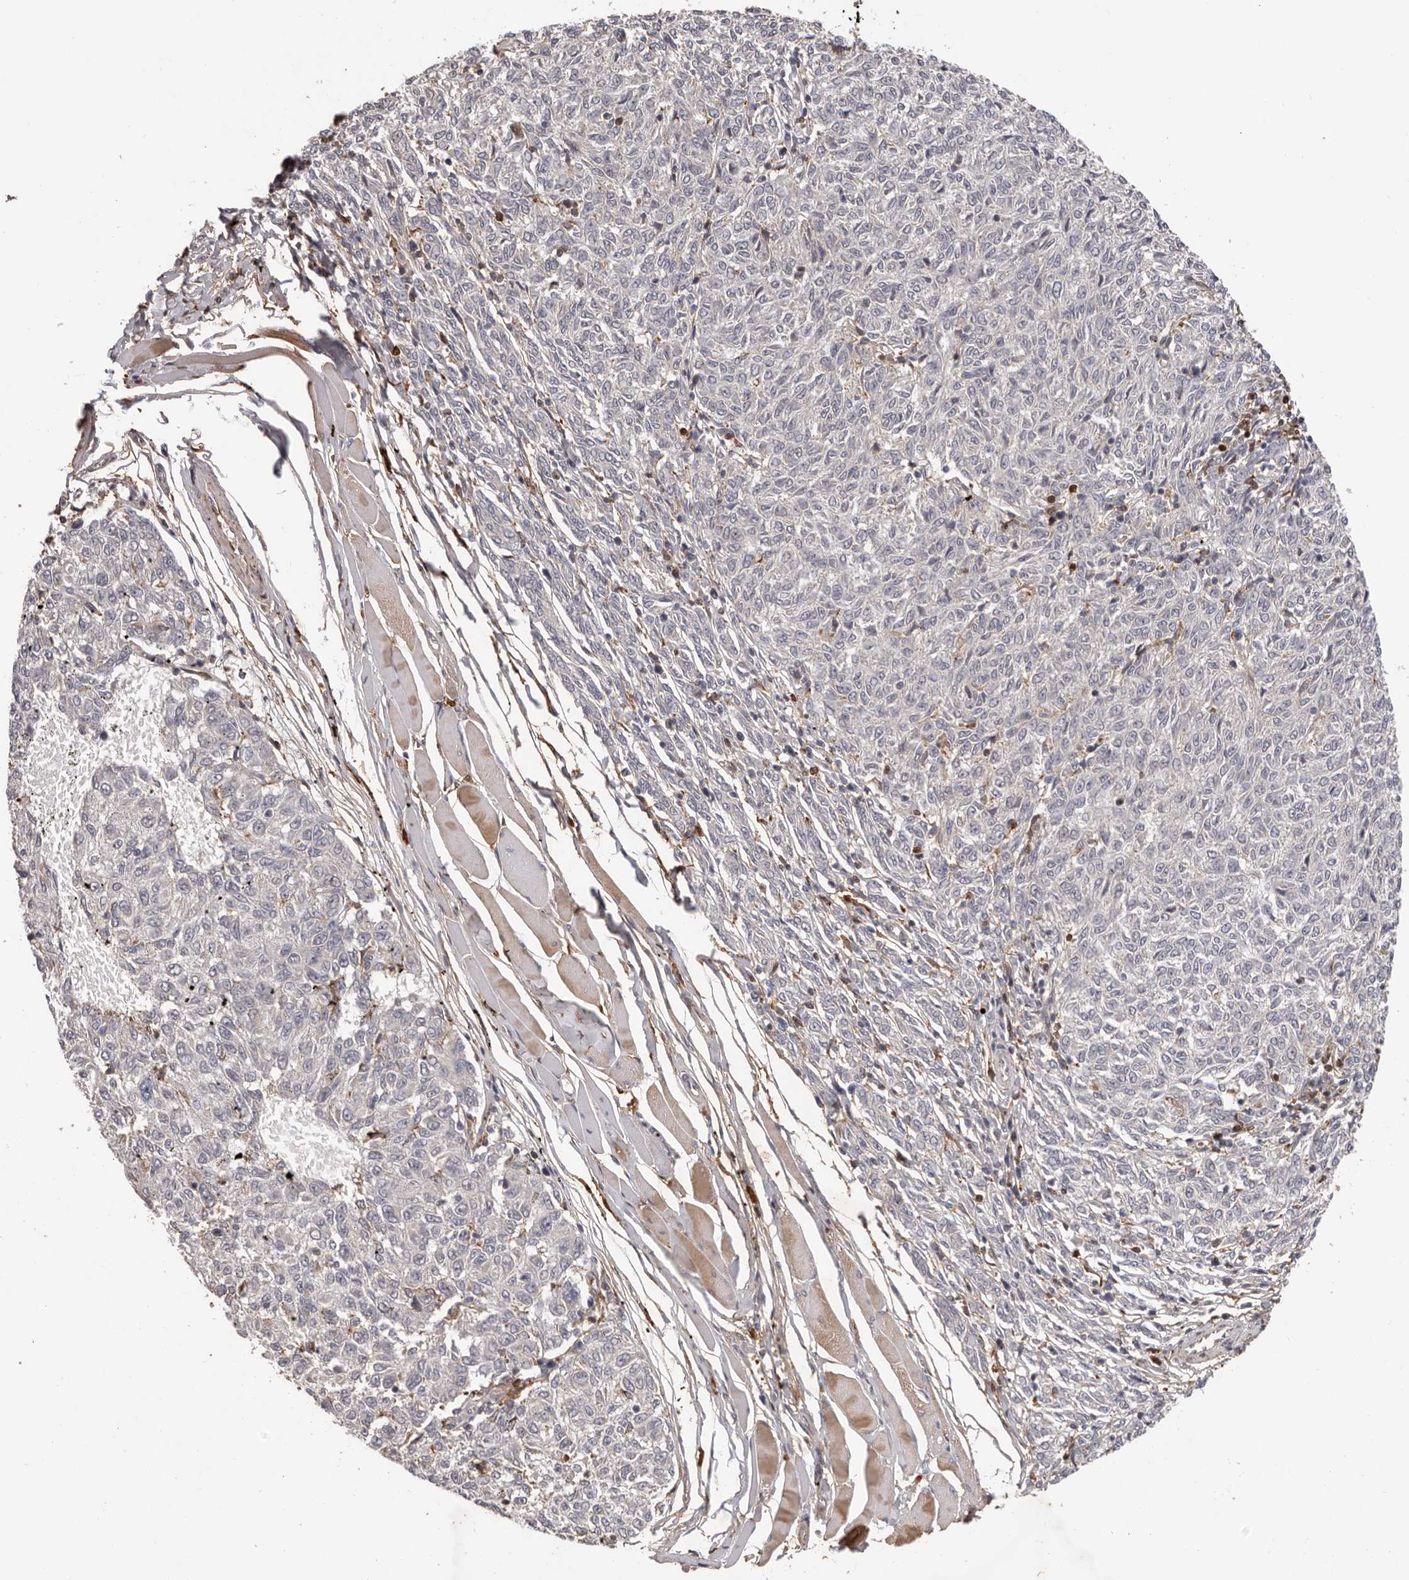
{"staining": {"intensity": "negative", "quantity": "none", "location": "none"}, "tissue": "melanoma", "cell_type": "Tumor cells", "image_type": "cancer", "snomed": [{"axis": "morphology", "description": "Malignant melanoma, NOS"}, {"axis": "topography", "description": "Skin"}], "caption": "The micrograph demonstrates no significant expression in tumor cells of melanoma.", "gene": "PRR12", "patient": {"sex": "female", "age": 72}}